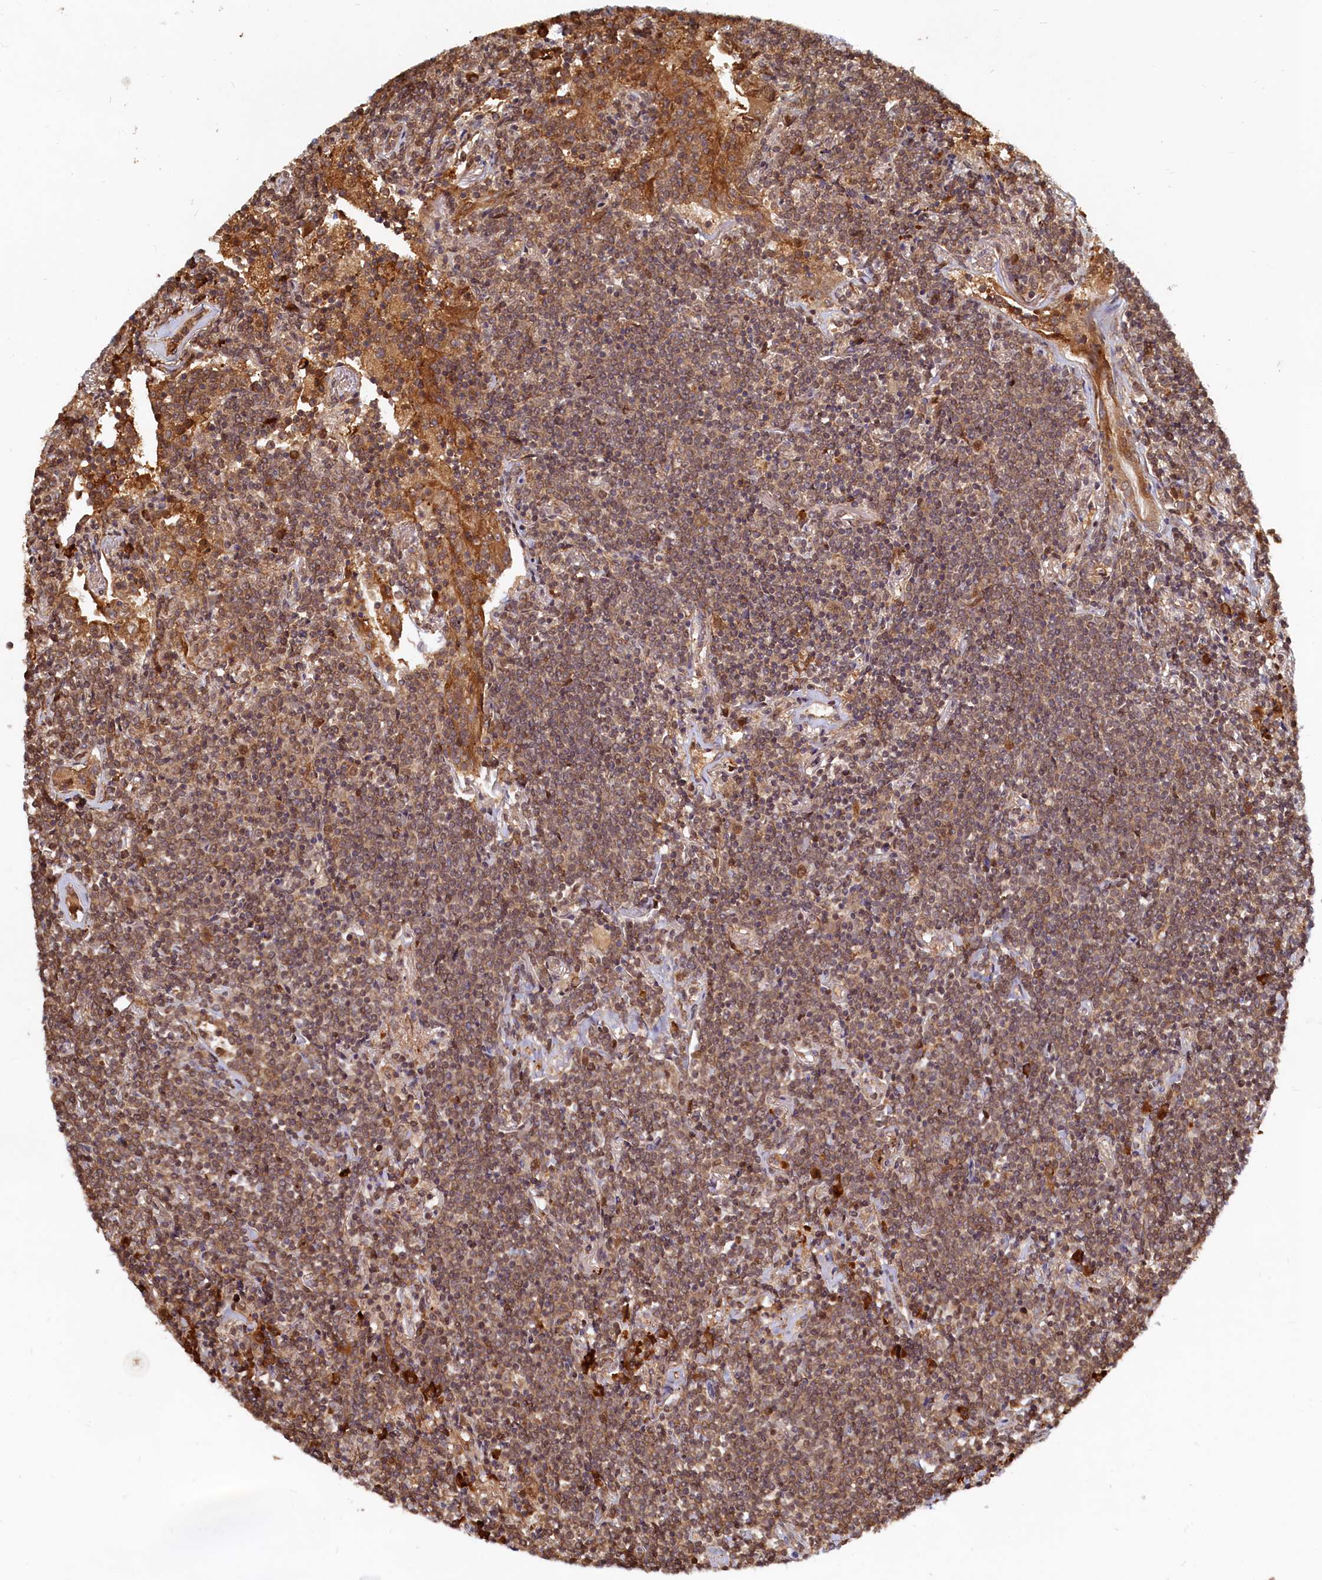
{"staining": {"intensity": "moderate", "quantity": ">75%", "location": "cytoplasmic/membranous,nuclear"}, "tissue": "lymphoma", "cell_type": "Tumor cells", "image_type": "cancer", "snomed": [{"axis": "morphology", "description": "Malignant lymphoma, non-Hodgkin's type, Low grade"}, {"axis": "topography", "description": "Lung"}], "caption": "IHC (DAB (3,3'-diaminobenzidine)) staining of lymphoma demonstrates moderate cytoplasmic/membranous and nuclear protein expression in about >75% of tumor cells.", "gene": "TRAPPC4", "patient": {"sex": "female", "age": 71}}